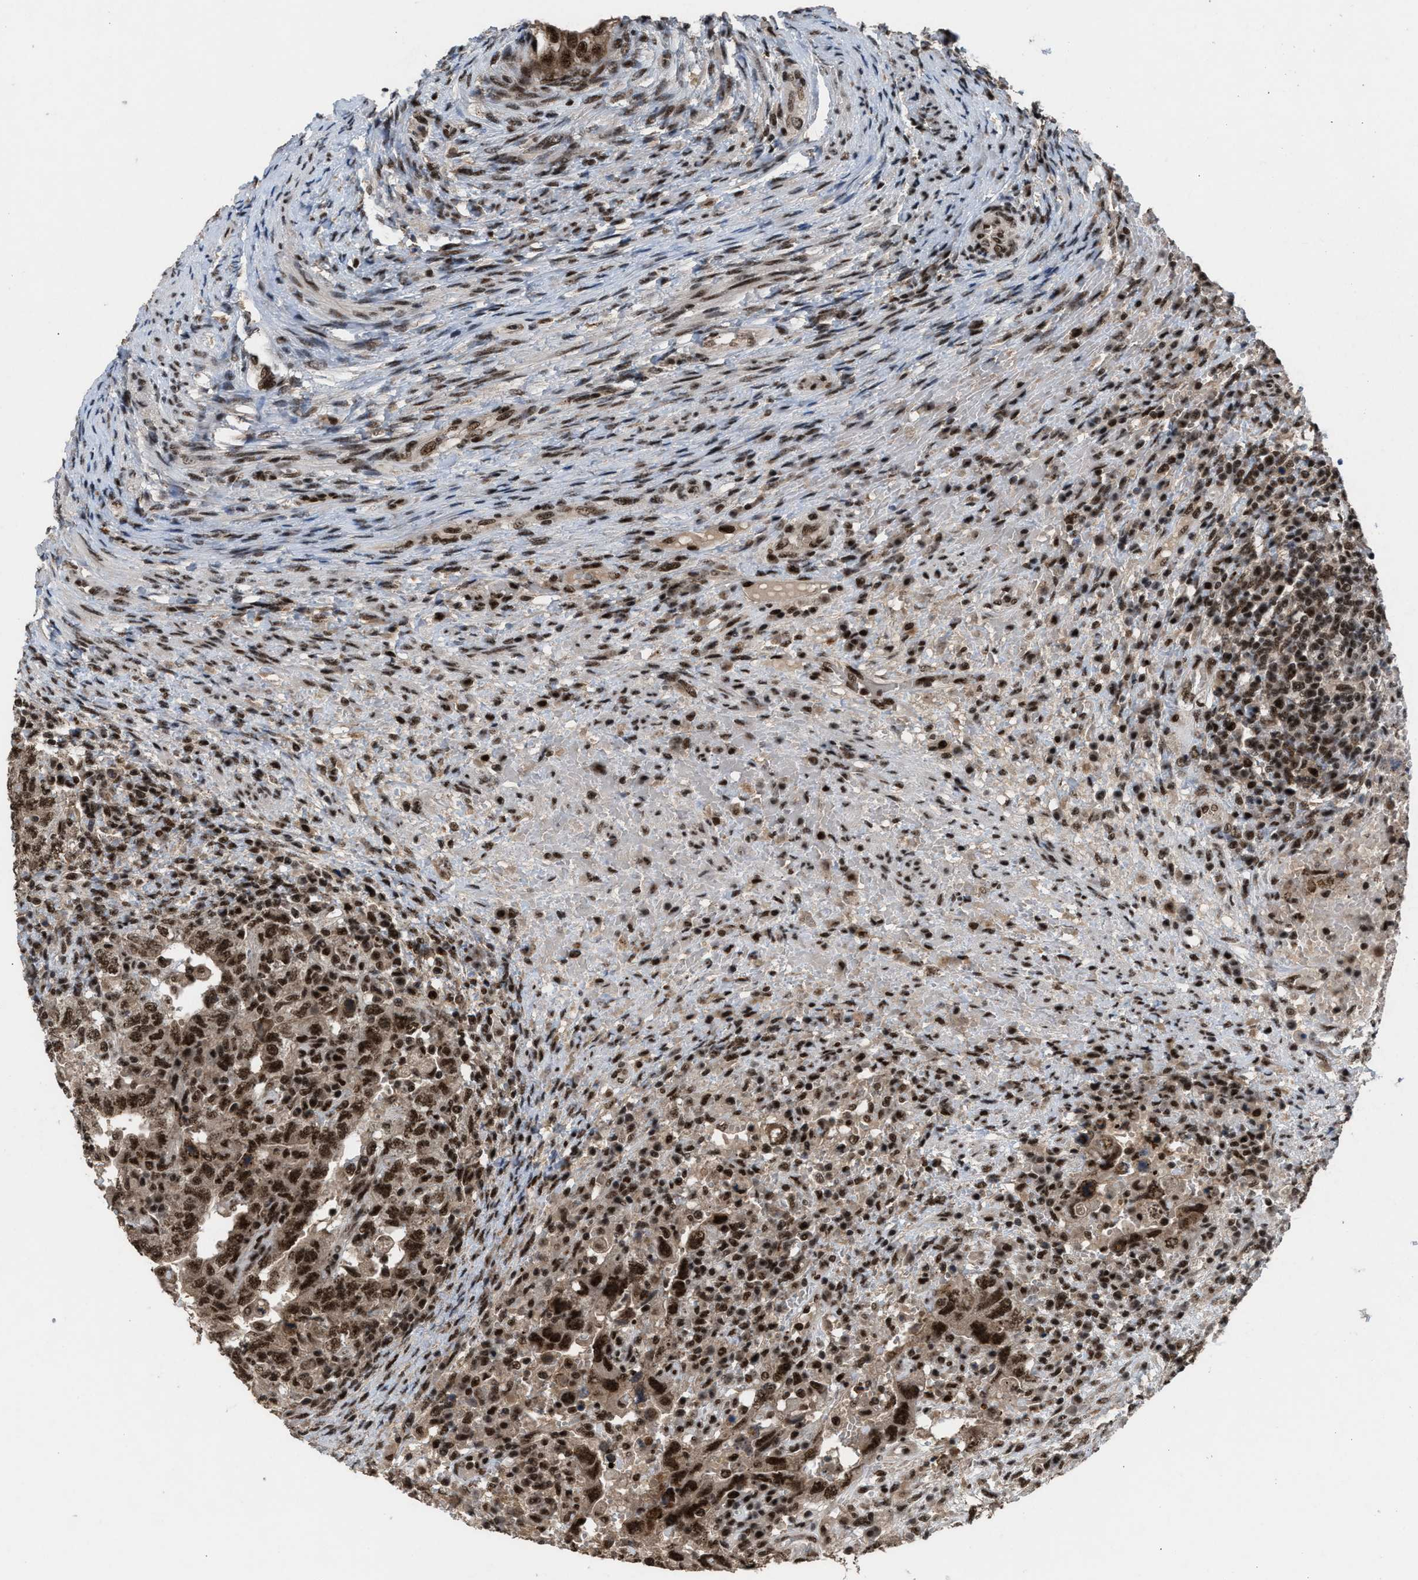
{"staining": {"intensity": "strong", "quantity": ">75%", "location": "cytoplasmic/membranous,nuclear"}, "tissue": "testis cancer", "cell_type": "Tumor cells", "image_type": "cancer", "snomed": [{"axis": "morphology", "description": "Carcinoma, Embryonal, NOS"}, {"axis": "topography", "description": "Testis"}], "caption": "Brown immunohistochemical staining in embryonal carcinoma (testis) demonstrates strong cytoplasmic/membranous and nuclear positivity in approximately >75% of tumor cells.", "gene": "PRPF4", "patient": {"sex": "male", "age": 26}}